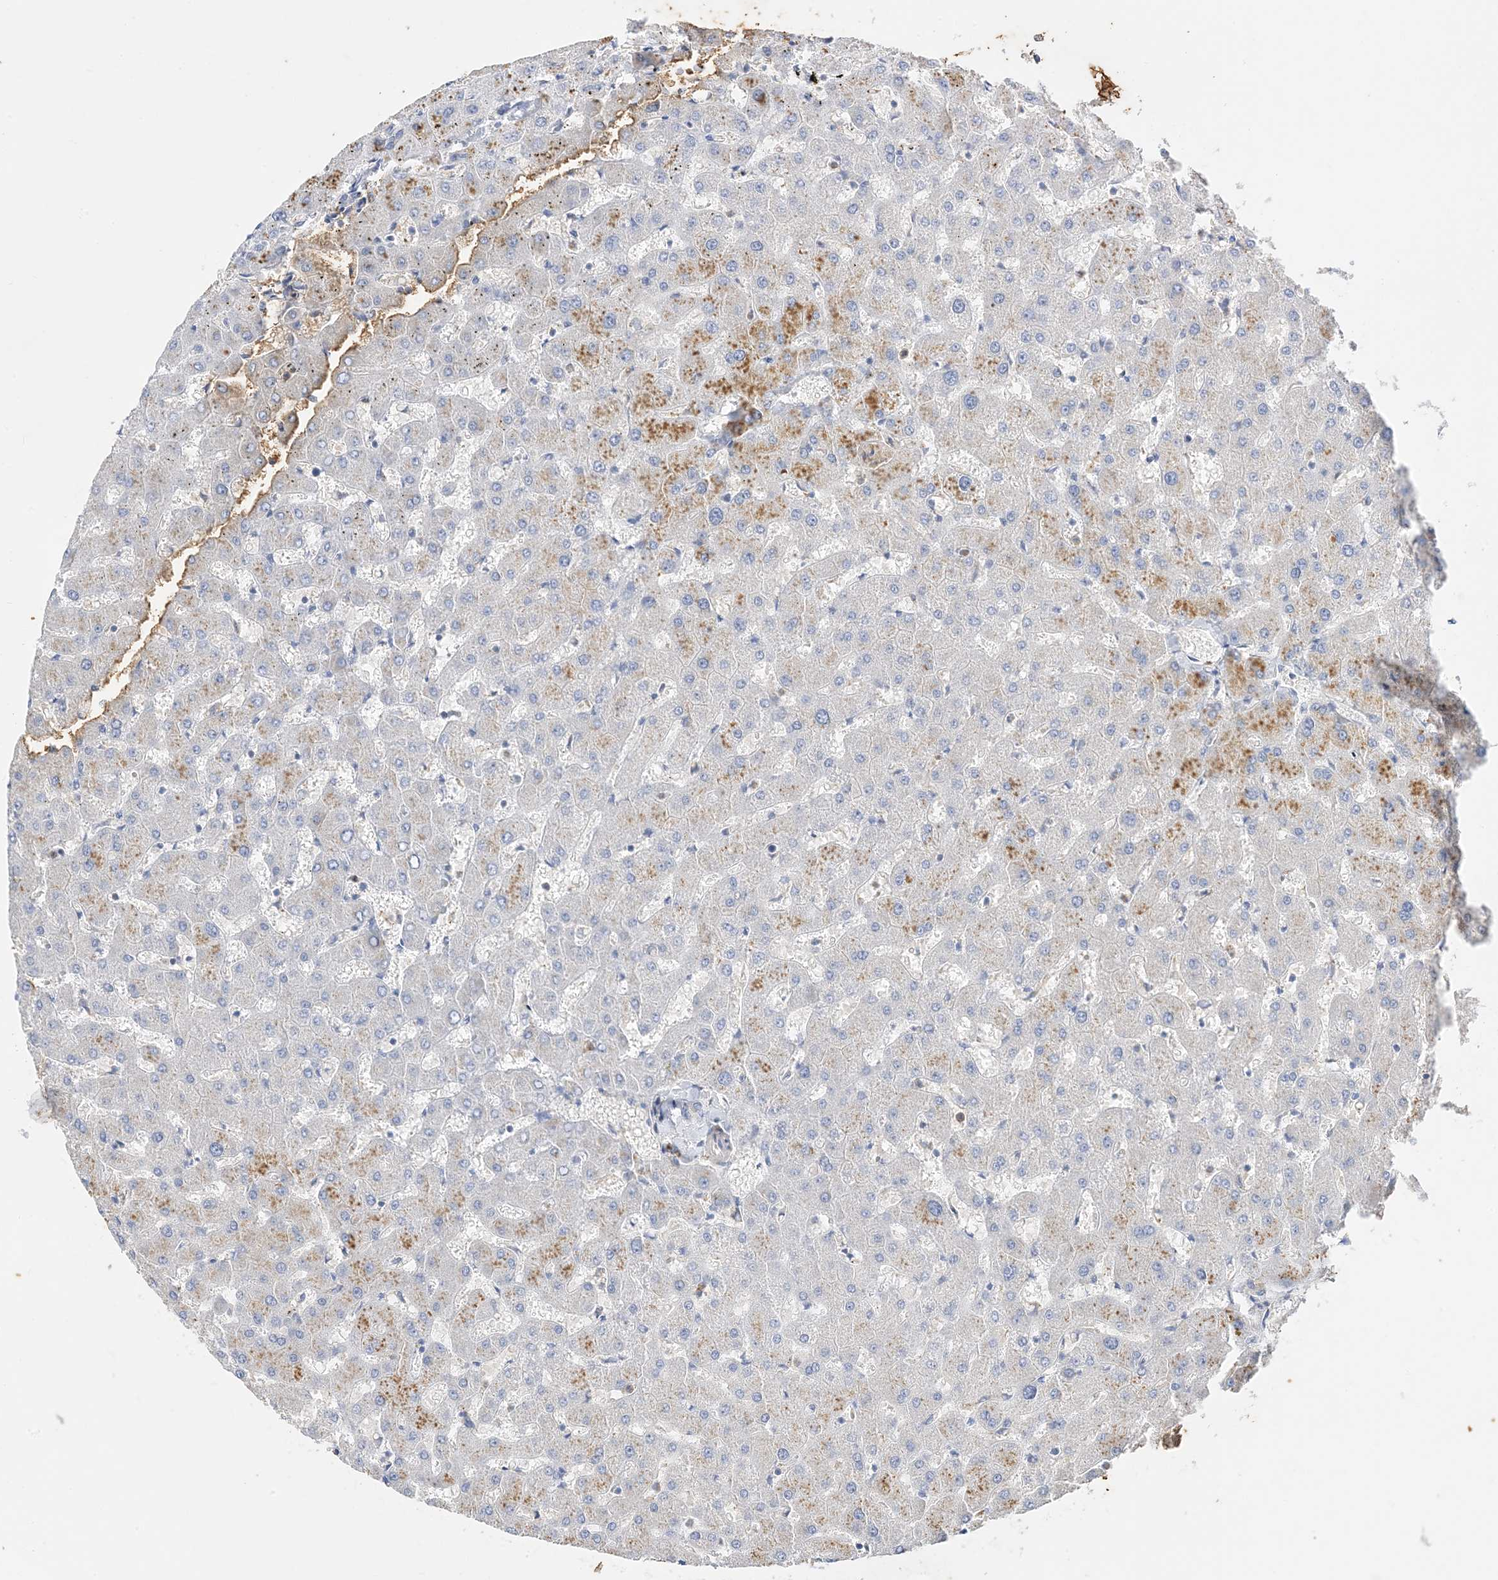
{"staining": {"intensity": "negative", "quantity": "none", "location": "none"}, "tissue": "liver", "cell_type": "Cholangiocytes", "image_type": "normal", "snomed": [{"axis": "morphology", "description": "Normal tissue, NOS"}, {"axis": "topography", "description": "Liver"}], "caption": "The photomicrograph shows no significant expression in cholangiocytes of liver. Nuclei are stained in blue.", "gene": "ARV1", "patient": {"sex": "female", "age": 63}}